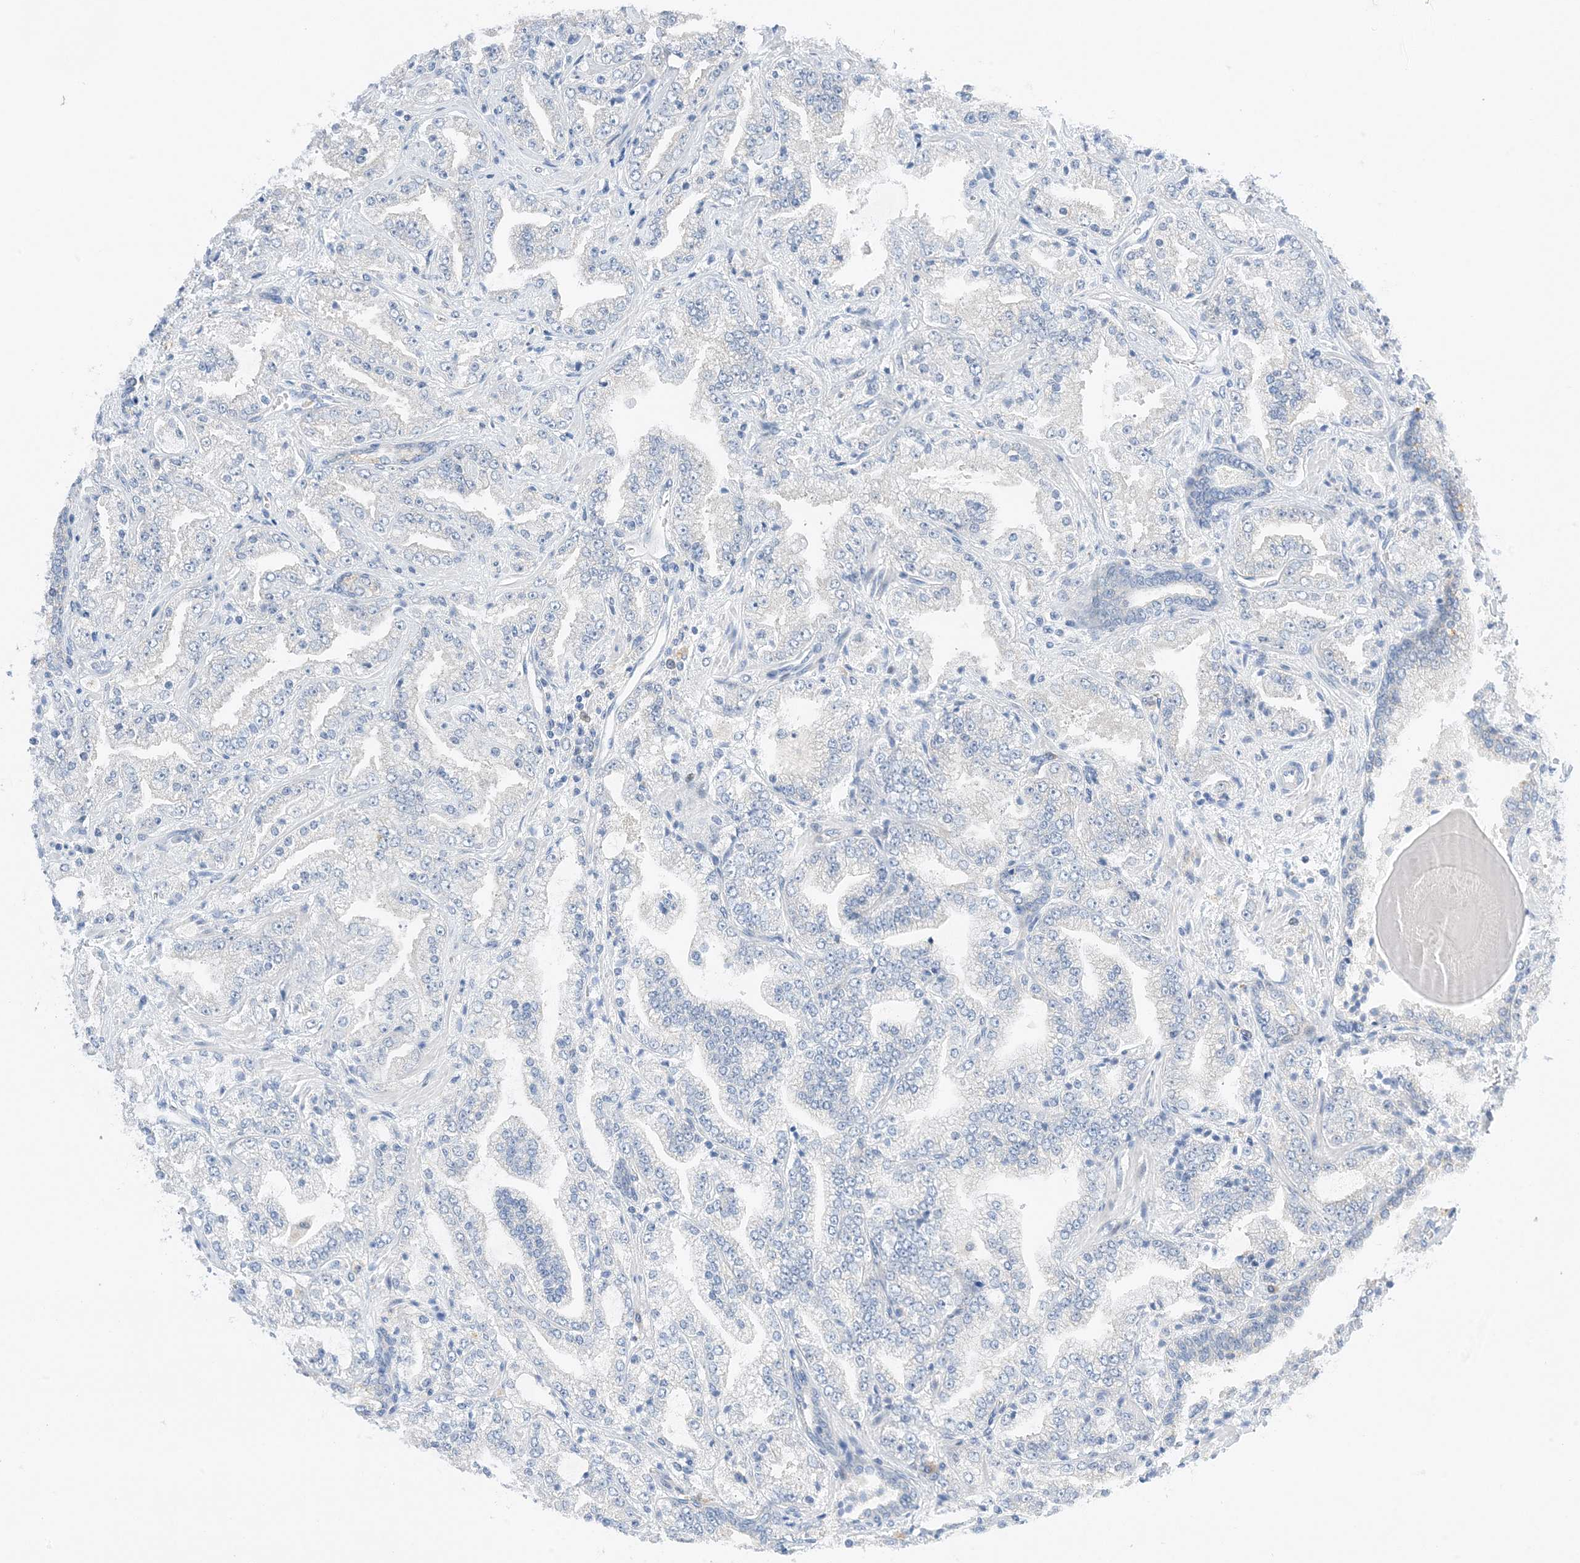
{"staining": {"intensity": "negative", "quantity": "none", "location": "none"}, "tissue": "prostate cancer", "cell_type": "Tumor cells", "image_type": "cancer", "snomed": [{"axis": "morphology", "description": "Adenocarcinoma, High grade"}, {"axis": "topography", "description": "Prostate"}], "caption": "This is an immunohistochemistry image of human prostate high-grade adenocarcinoma. There is no positivity in tumor cells.", "gene": "KIFBP", "patient": {"sex": "male", "age": 64}}